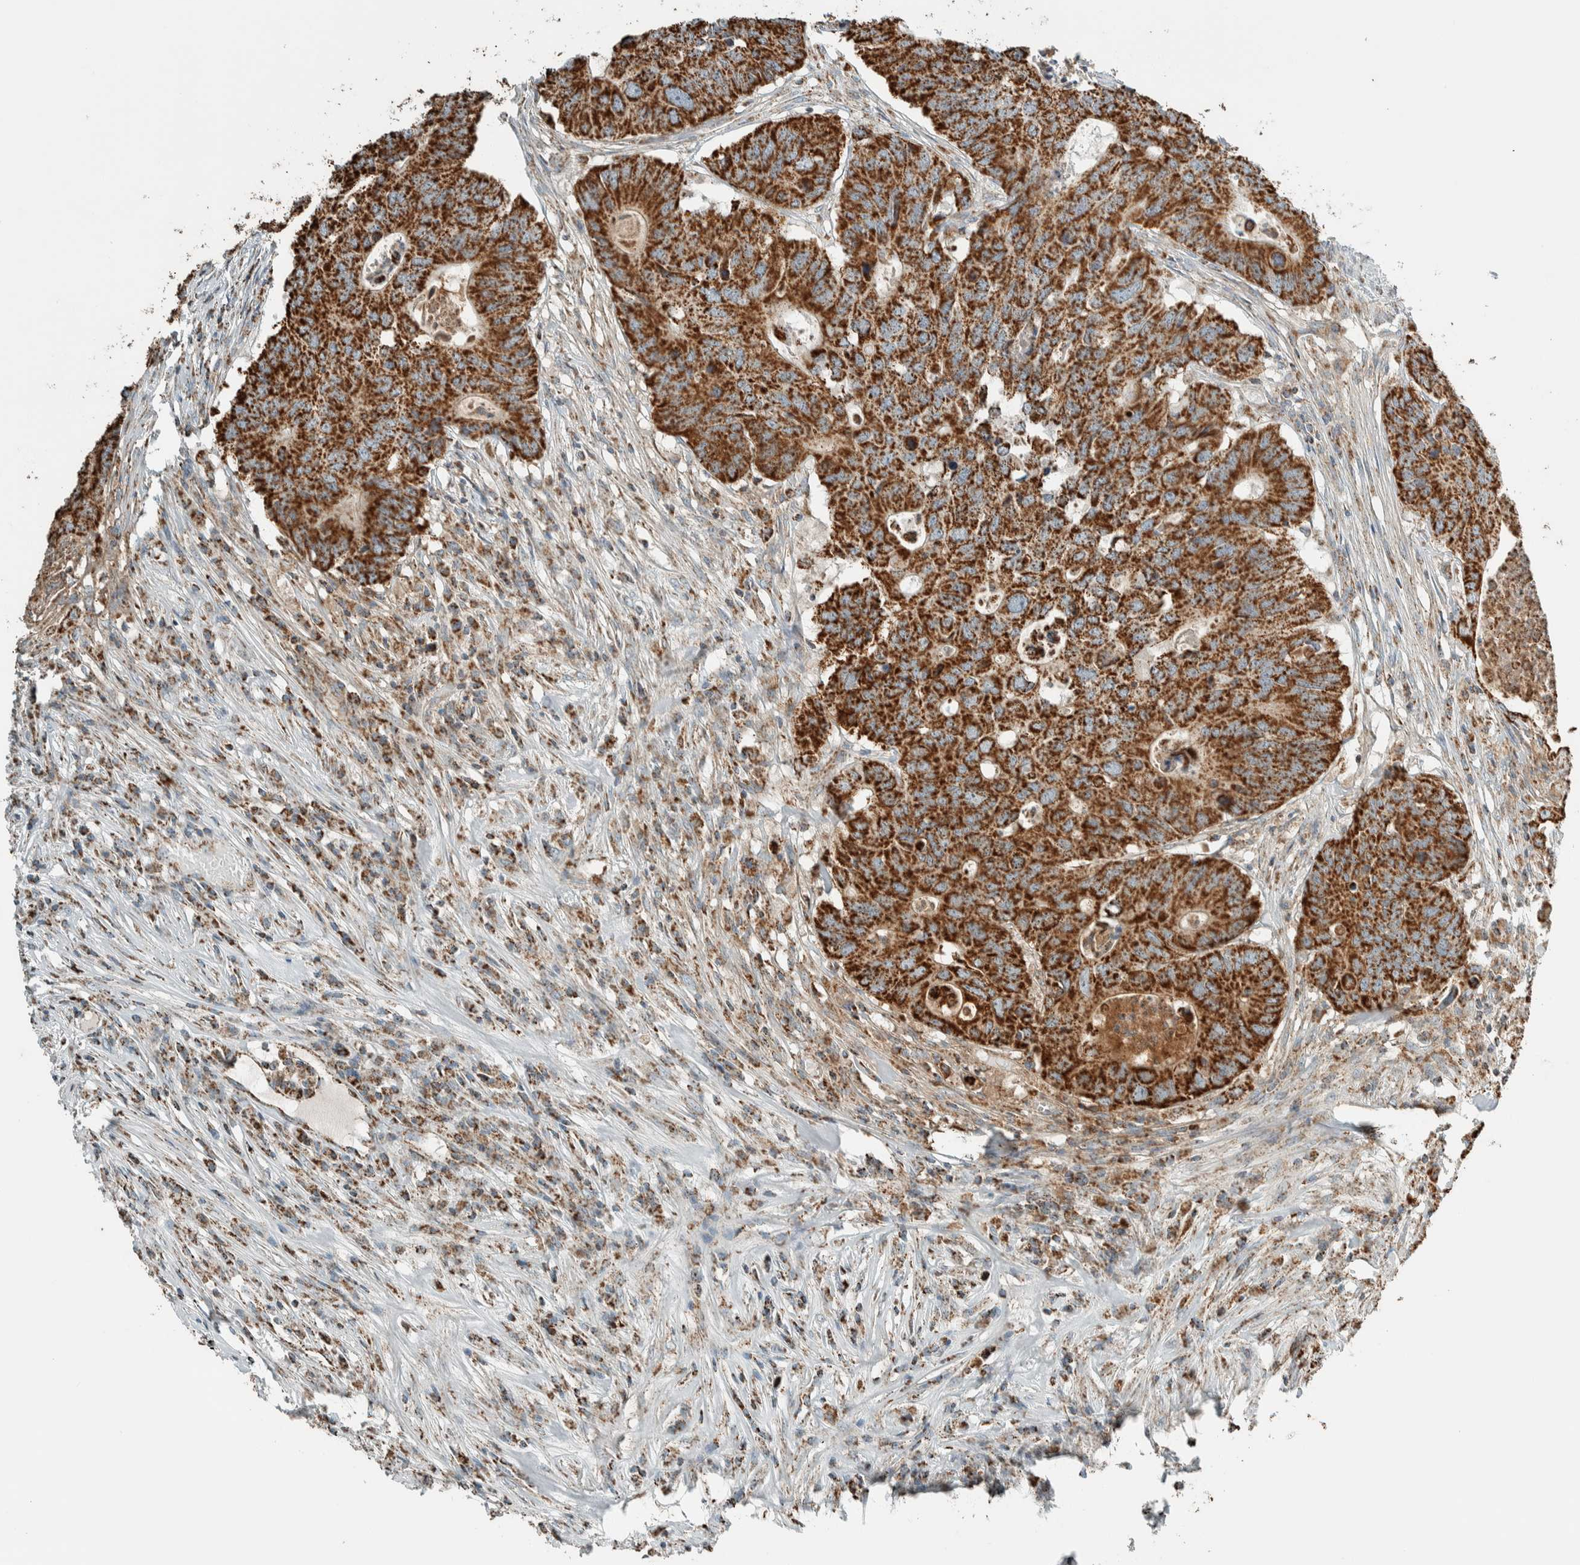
{"staining": {"intensity": "strong", "quantity": ">75%", "location": "cytoplasmic/membranous"}, "tissue": "colorectal cancer", "cell_type": "Tumor cells", "image_type": "cancer", "snomed": [{"axis": "morphology", "description": "Adenocarcinoma, NOS"}, {"axis": "topography", "description": "Colon"}], "caption": "Colorectal adenocarcinoma was stained to show a protein in brown. There is high levels of strong cytoplasmic/membranous positivity in approximately >75% of tumor cells.", "gene": "ZNF454", "patient": {"sex": "male", "age": 71}}